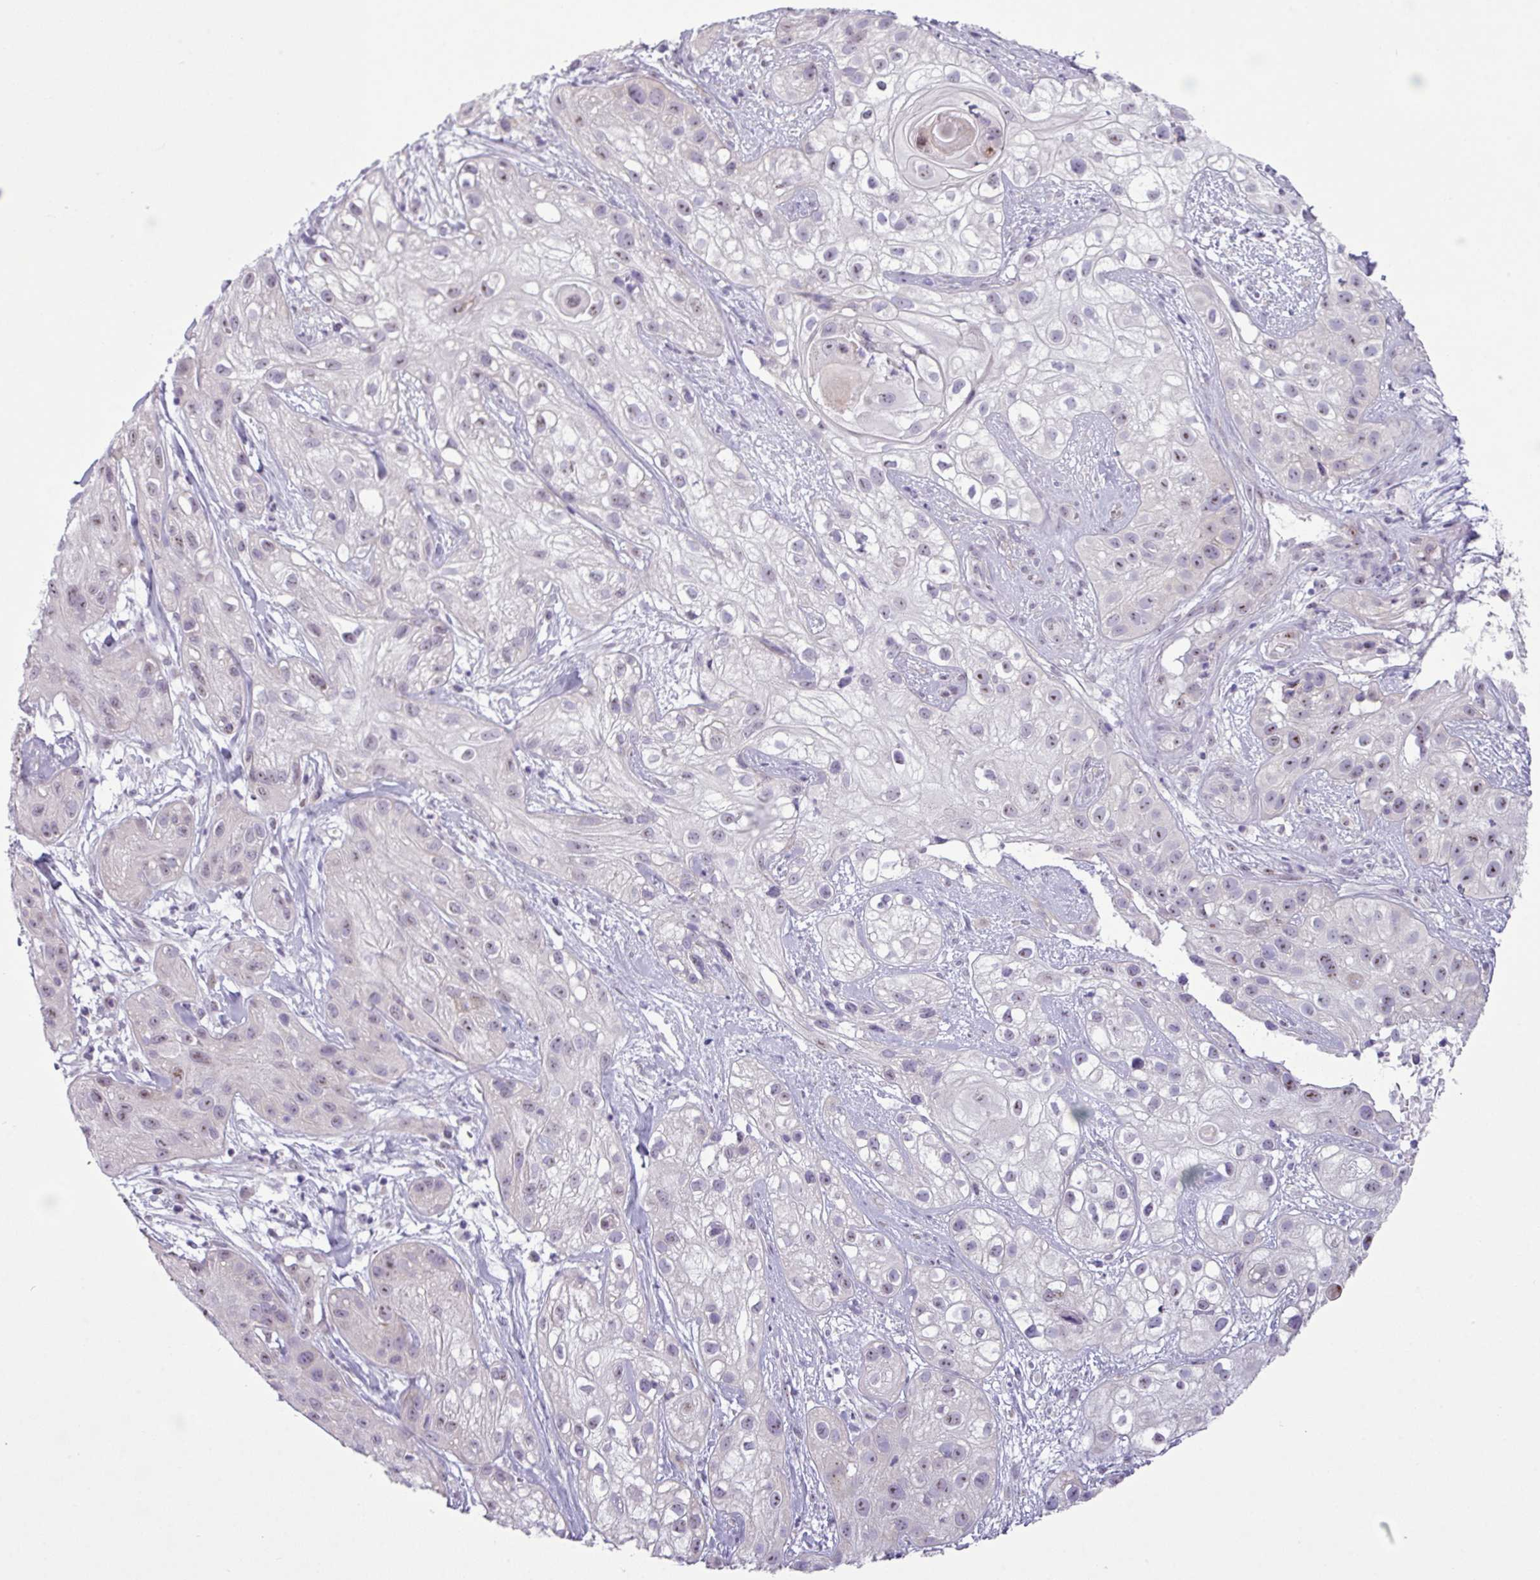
{"staining": {"intensity": "weak", "quantity": "<25%", "location": "nuclear"}, "tissue": "skin cancer", "cell_type": "Tumor cells", "image_type": "cancer", "snomed": [{"axis": "morphology", "description": "Squamous cell carcinoma, NOS"}, {"axis": "topography", "description": "Skin"}], "caption": "Tumor cells are negative for protein expression in human skin cancer.", "gene": "MAK16", "patient": {"sex": "male", "age": 82}}